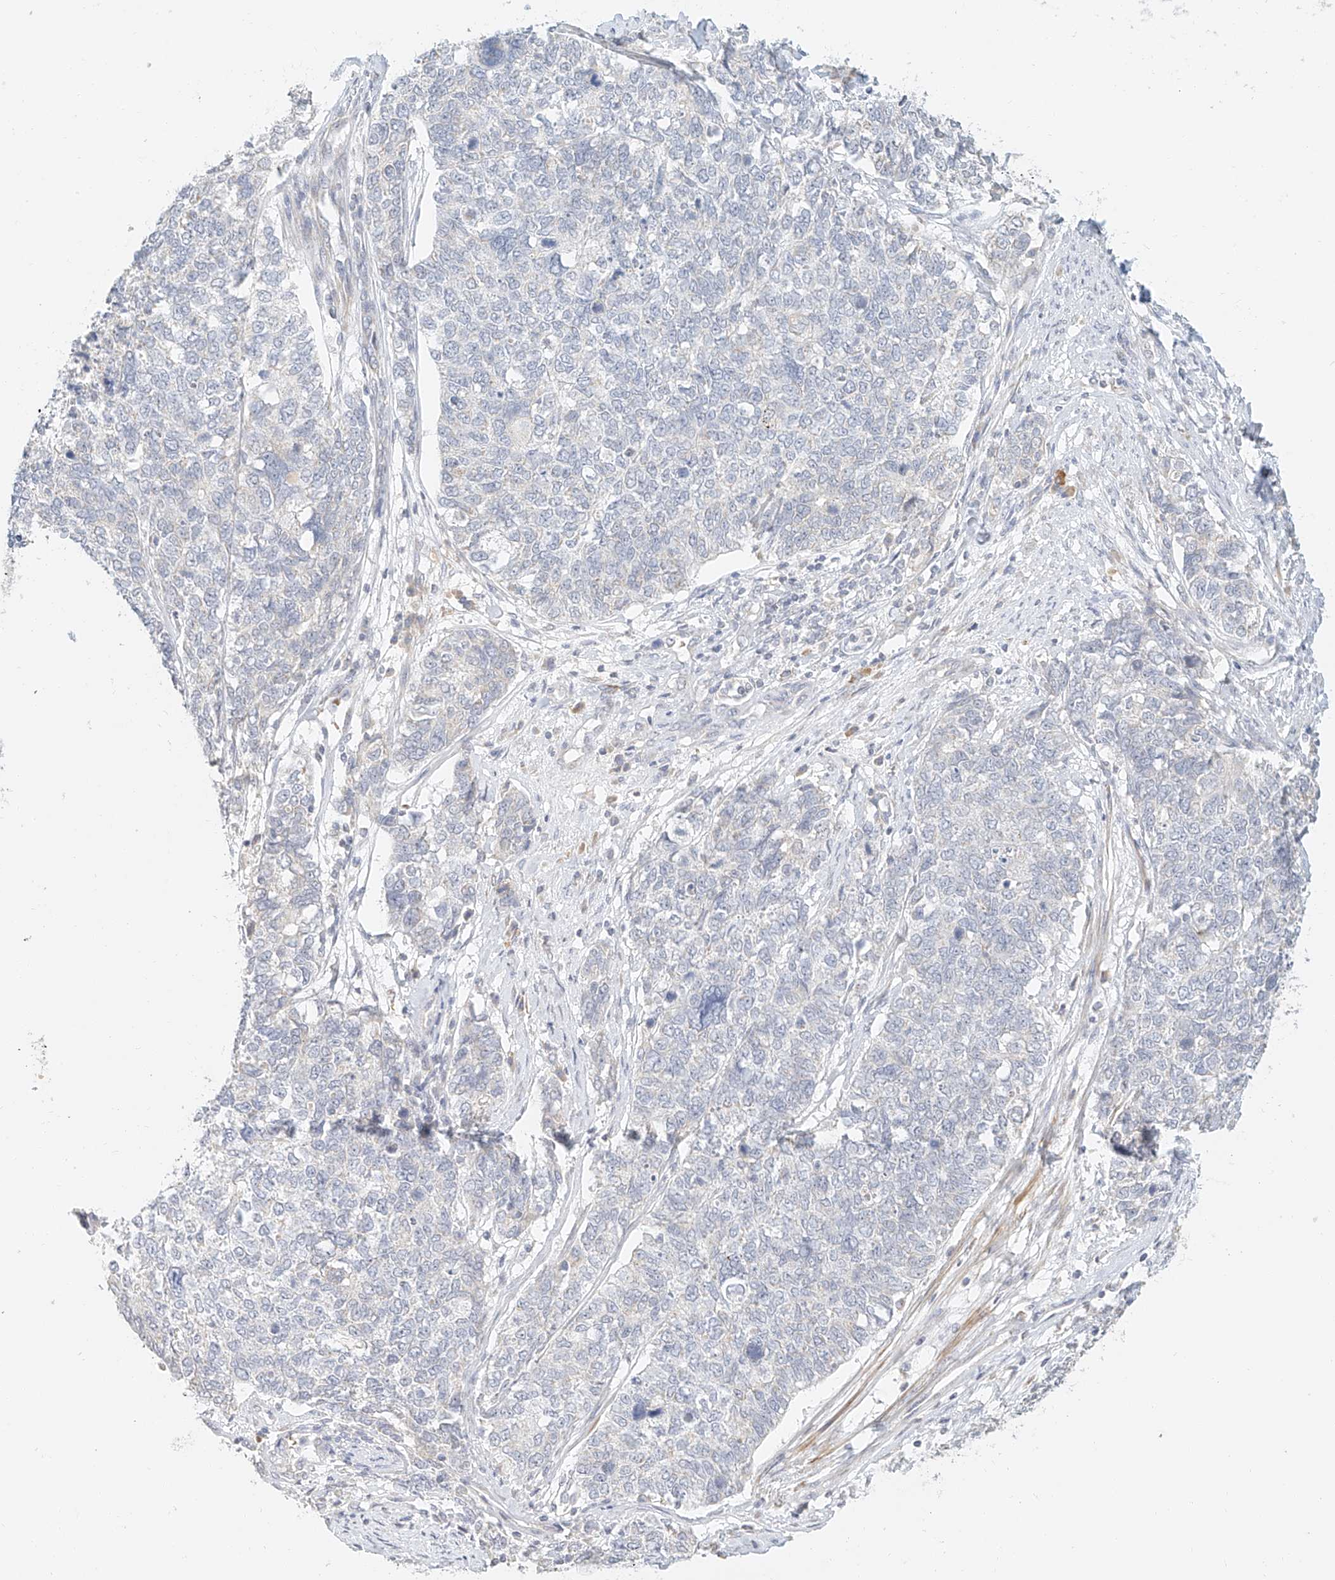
{"staining": {"intensity": "negative", "quantity": "none", "location": "none"}, "tissue": "cervical cancer", "cell_type": "Tumor cells", "image_type": "cancer", "snomed": [{"axis": "morphology", "description": "Squamous cell carcinoma, NOS"}, {"axis": "topography", "description": "Cervix"}], "caption": "Tumor cells are negative for brown protein staining in cervical squamous cell carcinoma.", "gene": "CXorf58", "patient": {"sex": "female", "age": 63}}